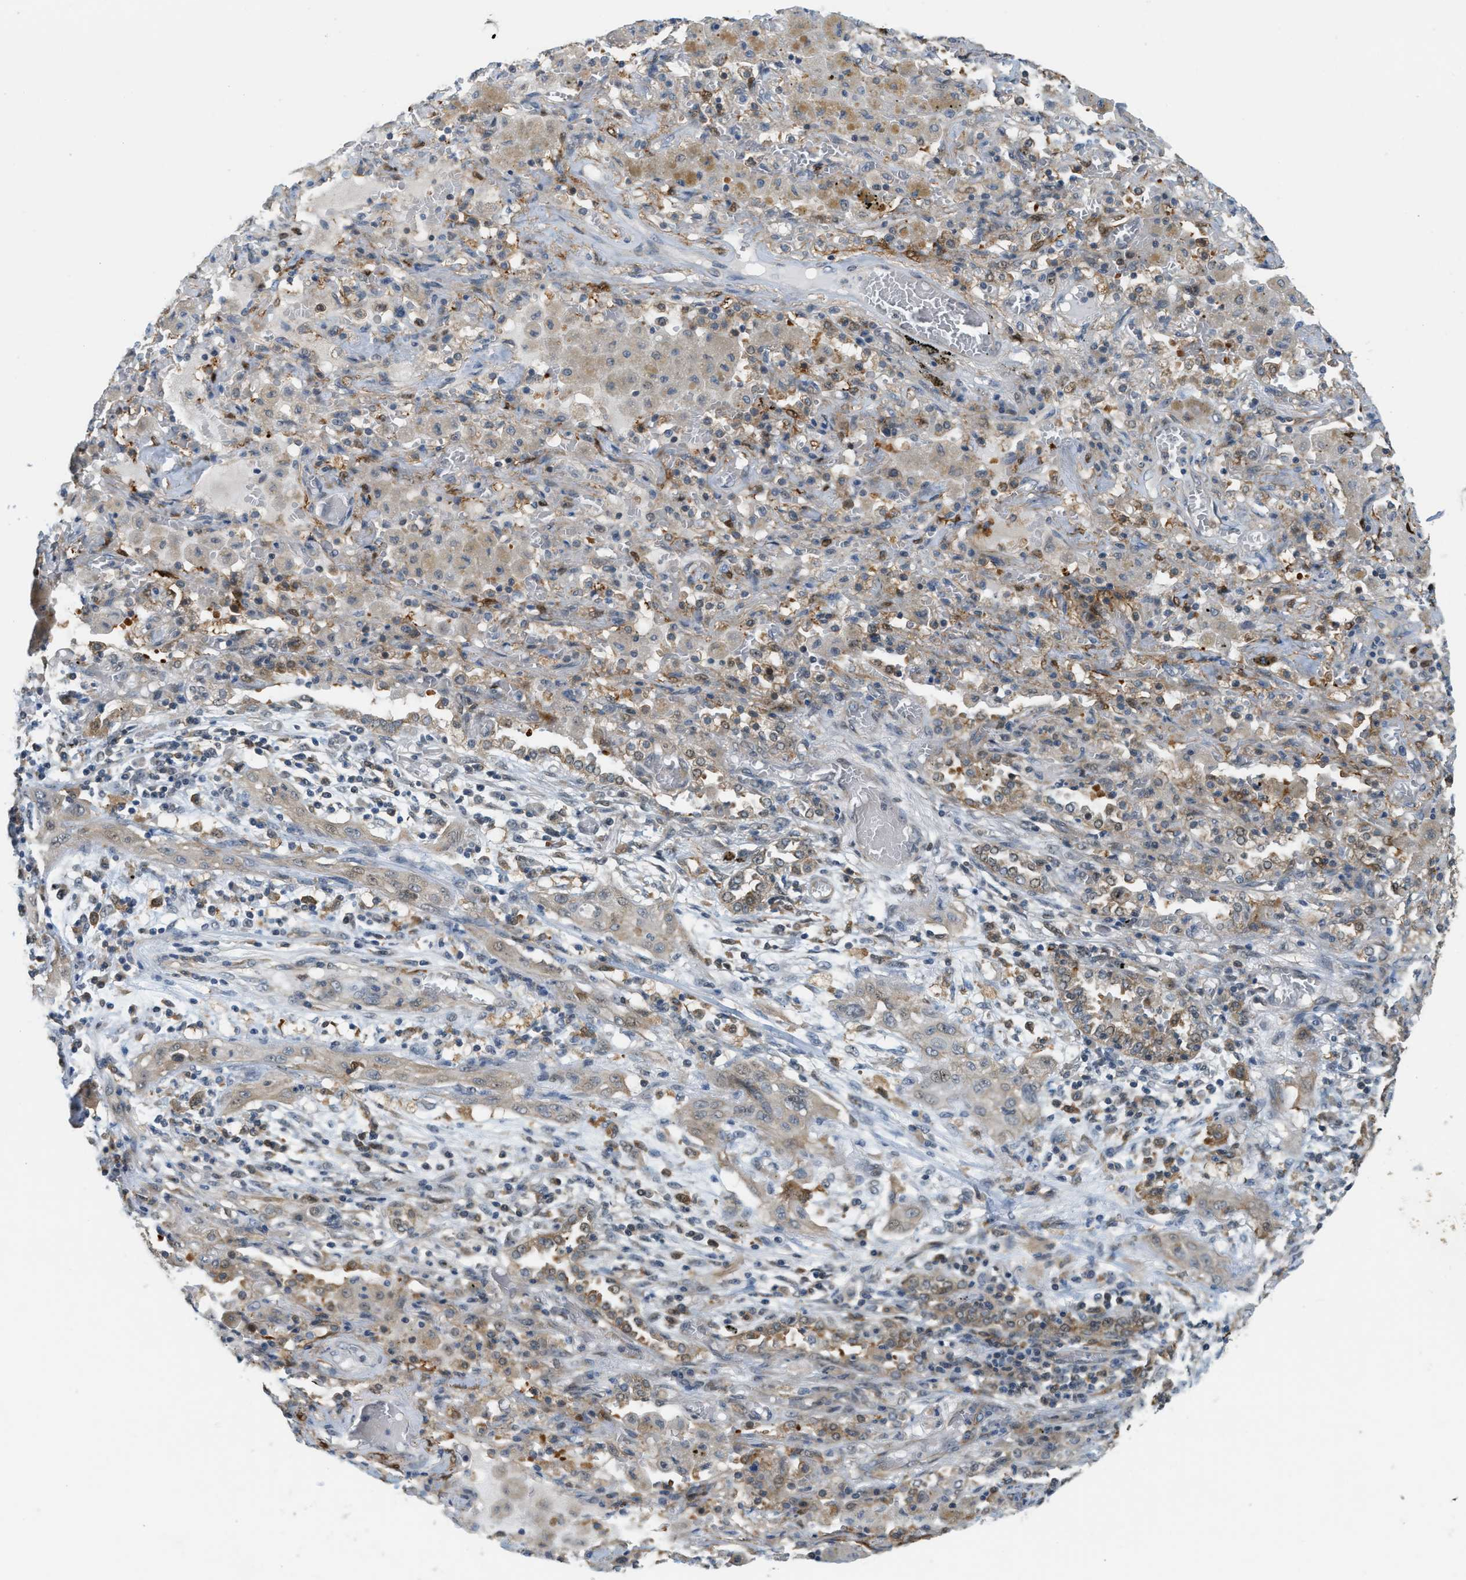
{"staining": {"intensity": "weak", "quantity": ">75%", "location": "cytoplasmic/membranous"}, "tissue": "lung cancer", "cell_type": "Tumor cells", "image_type": "cancer", "snomed": [{"axis": "morphology", "description": "Squamous cell carcinoma, NOS"}, {"axis": "topography", "description": "Lung"}], "caption": "High-magnification brightfield microscopy of lung cancer stained with DAB (brown) and counterstained with hematoxylin (blue). tumor cells exhibit weak cytoplasmic/membranous expression is present in about>75% of cells.", "gene": "PDCL3", "patient": {"sex": "female", "age": 47}}